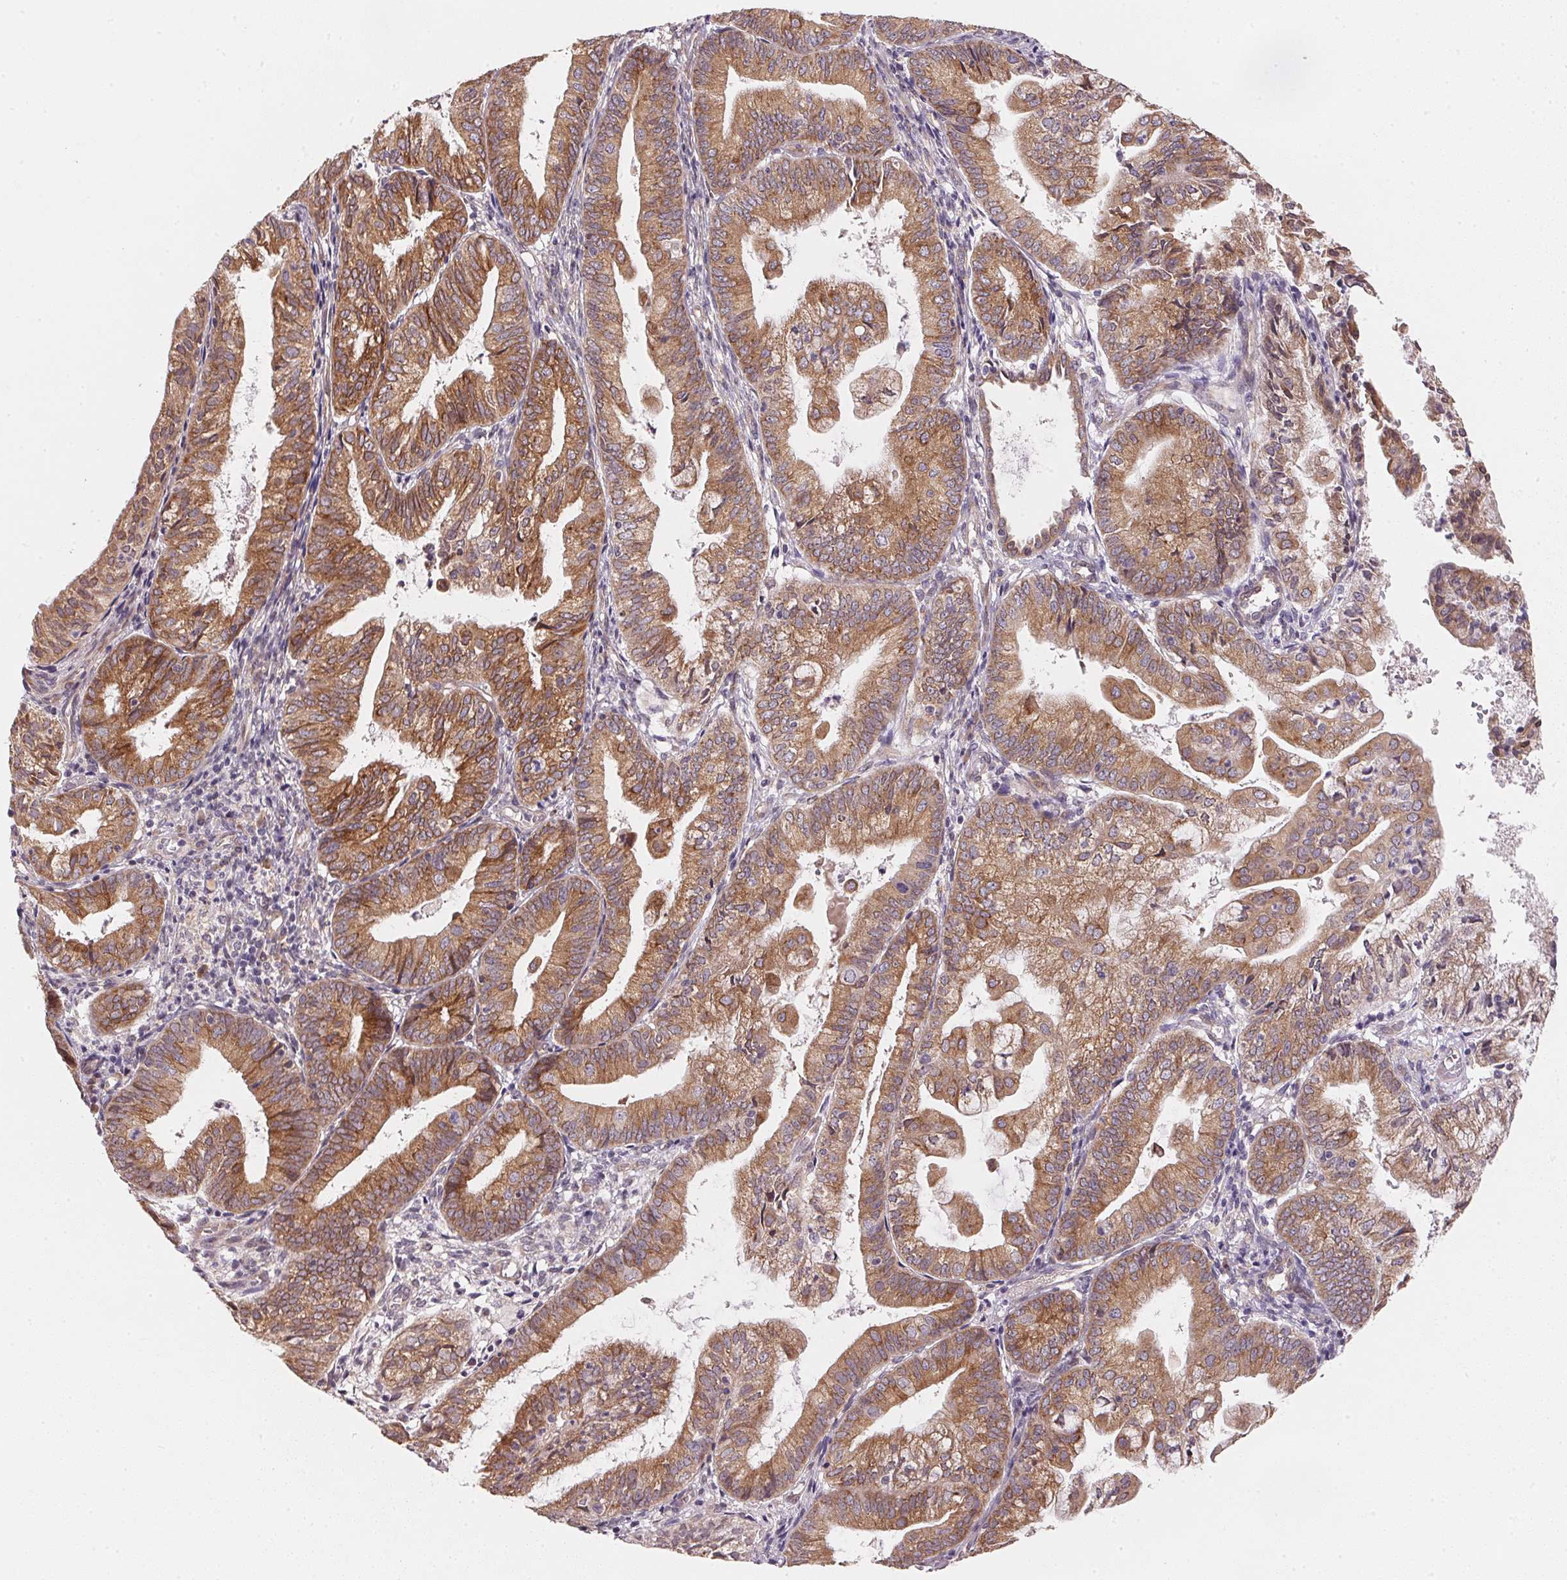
{"staining": {"intensity": "moderate", "quantity": ">75%", "location": "cytoplasmic/membranous"}, "tissue": "endometrial cancer", "cell_type": "Tumor cells", "image_type": "cancer", "snomed": [{"axis": "morphology", "description": "Adenocarcinoma, NOS"}, {"axis": "topography", "description": "Endometrium"}], "caption": "Brown immunohistochemical staining in human endometrial cancer (adenocarcinoma) displays moderate cytoplasmic/membranous staining in approximately >75% of tumor cells. Nuclei are stained in blue.", "gene": "EI24", "patient": {"sex": "female", "age": 55}}